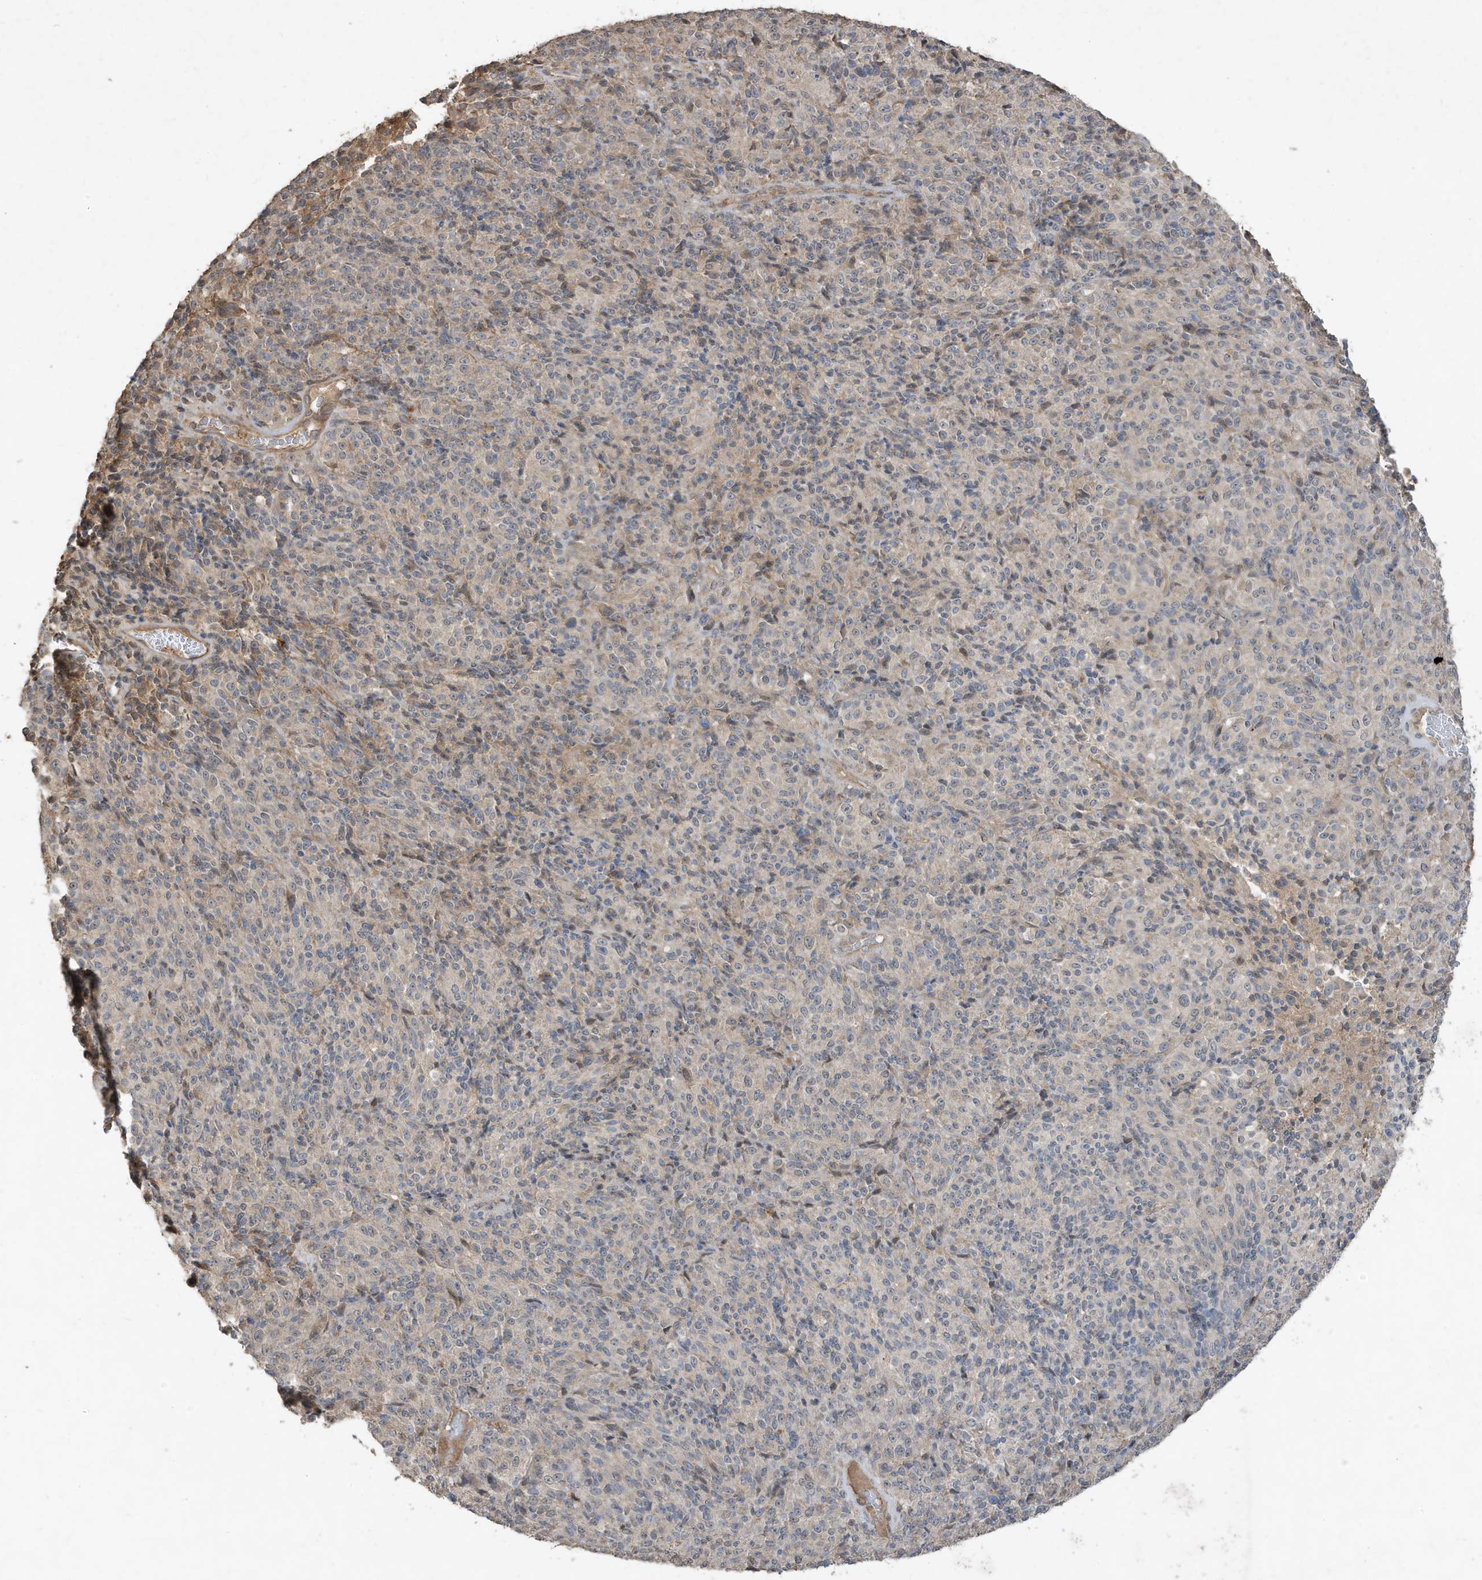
{"staining": {"intensity": "negative", "quantity": "none", "location": "none"}, "tissue": "melanoma", "cell_type": "Tumor cells", "image_type": "cancer", "snomed": [{"axis": "morphology", "description": "Malignant melanoma, Metastatic site"}, {"axis": "topography", "description": "Brain"}], "caption": "Immunohistochemistry photomicrograph of human malignant melanoma (metastatic site) stained for a protein (brown), which shows no expression in tumor cells.", "gene": "PRRT3", "patient": {"sex": "female", "age": 56}}